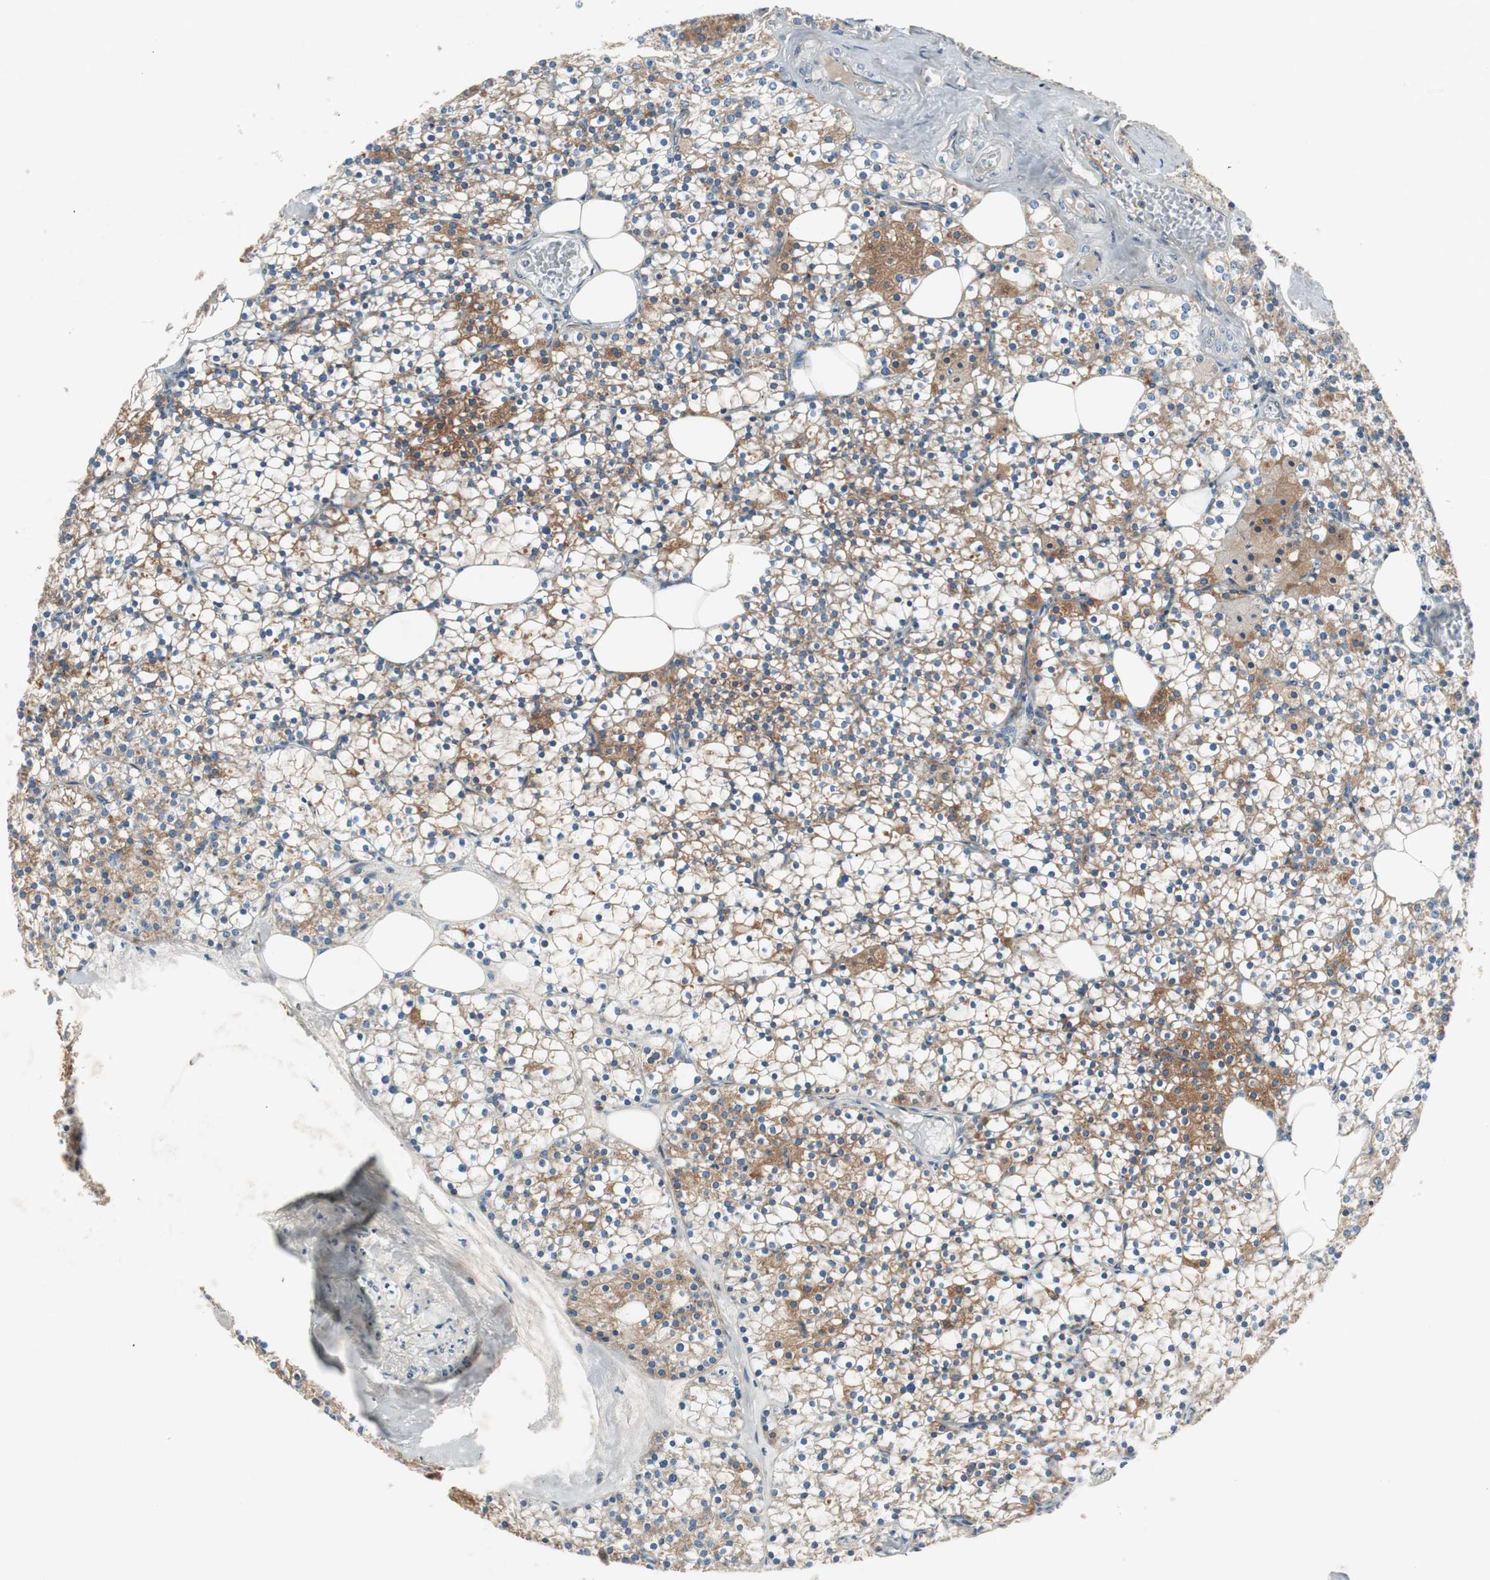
{"staining": {"intensity": "moderate", "quantity": ">75%", "location": "cytoplasmic/membranous"}, "tissue": "parathyroid gland", "cell_type": "Glandular cells", "image_type": "normal", "snomed": [{"axis": "morphology", "description": "Normal tissue, NOS"}, {"axis": "topography", "description": "Parathyroid gland"}], "caption": "Human parathyroid gland stained with a brown dye exhibits moderate cytoplasmic/membranous positive positivity in about >75% of glandular cells.", "gene": "RPL23", "patient": {"sex": "female", "age": 63}}